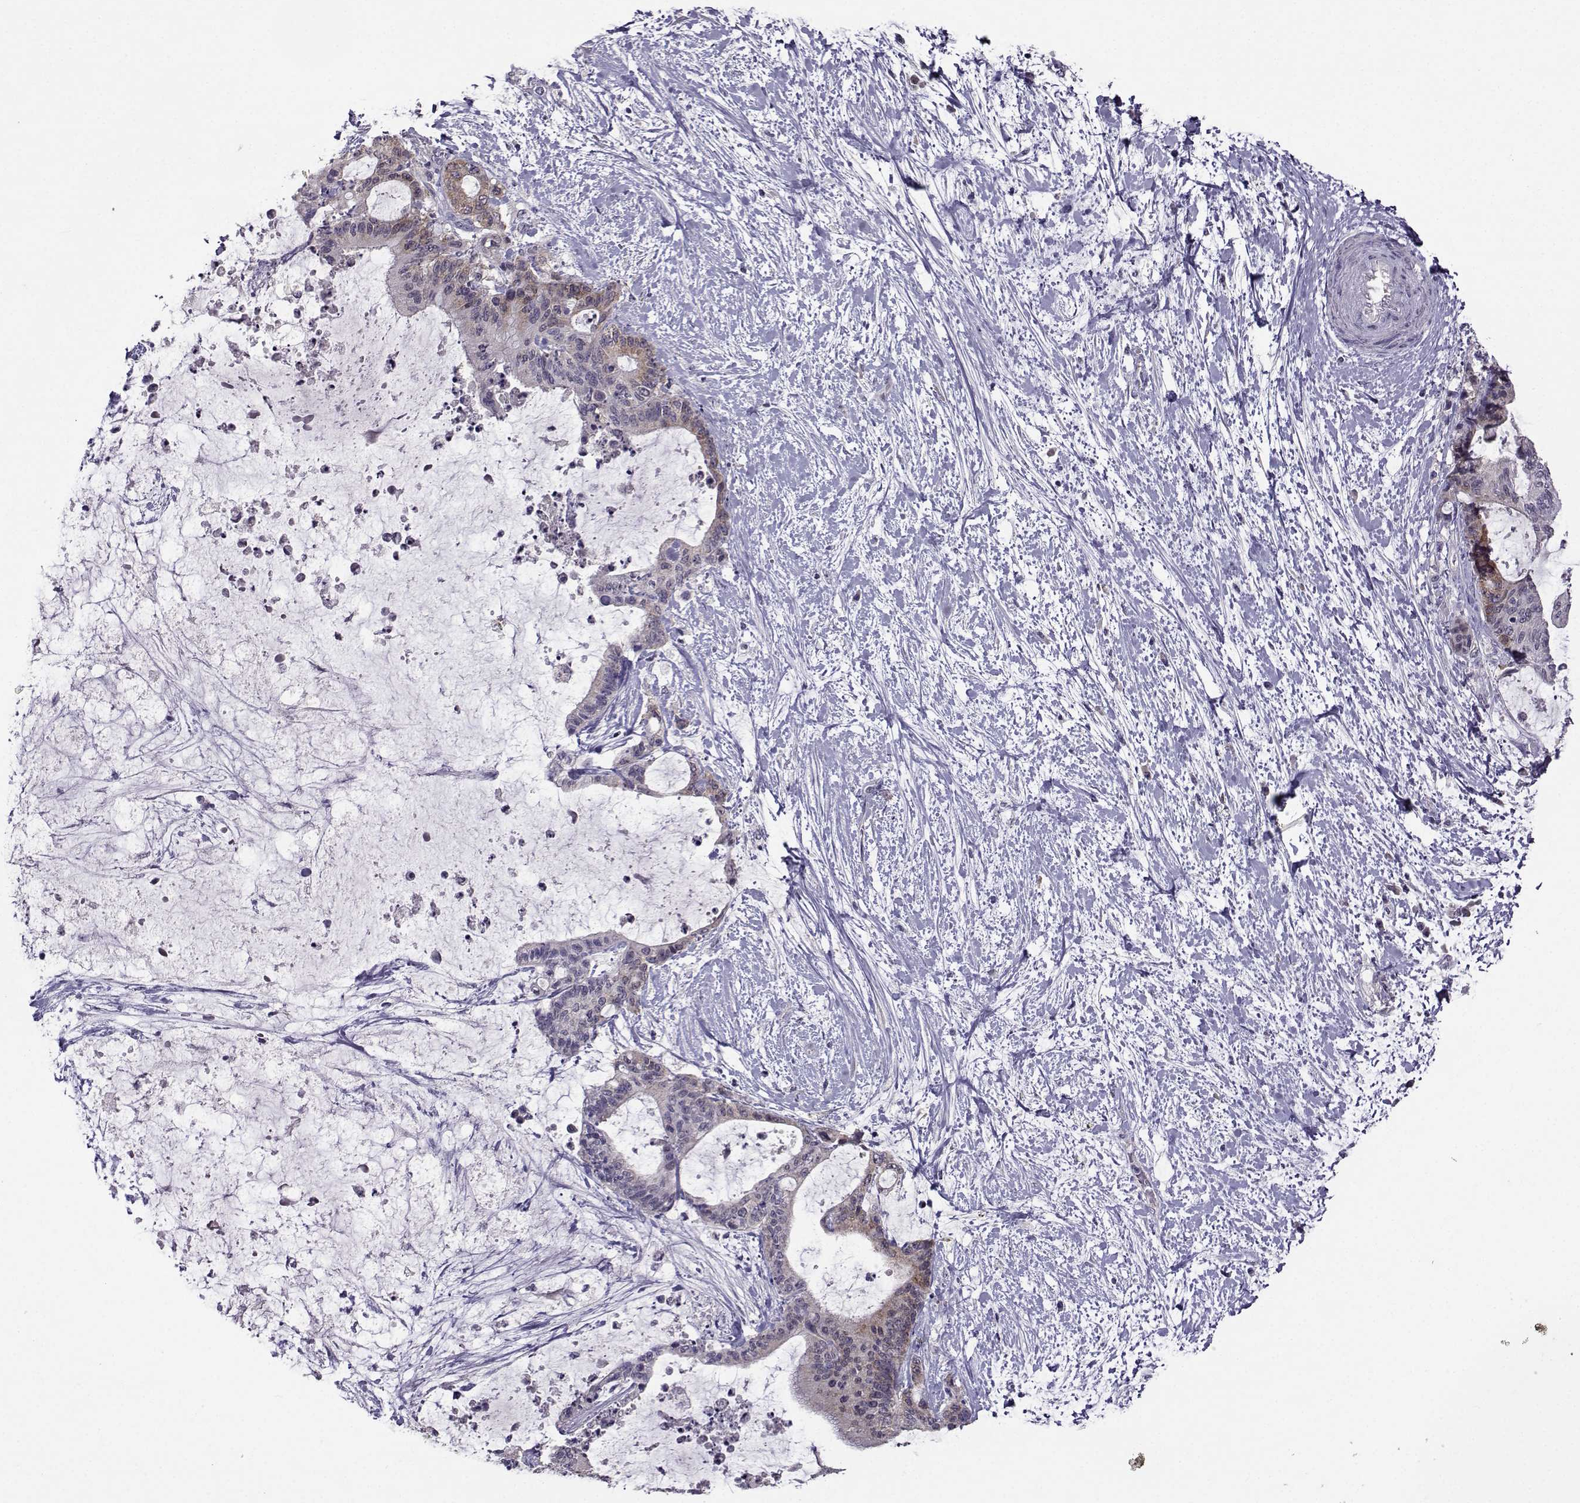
{"staining": {"intensity": "moderate", "quantity": "<25%", "location": "cytoplasmic/membranous"}, "tissue": "liver cancer", "cell_type": "Tumor cells", "image_type": "cancer", "snomed": [{"axis": "morphology", "description": "Cholangiocarcinoma"}, {"axis": "topography", "description": "Liver"}], "caption": "Immunohistochemical staining of human liver cholangiocarcinoma shows low levels of moderate cytoplasmic/membranous protein staining in approximately <25% of tumor cells. (DAB (3,3'-diaminobenzidine) = brown stain, brightfield microscopy at high magnification).", "gene": "DDX20", "patient": {"sex": "female", "age": 73}}